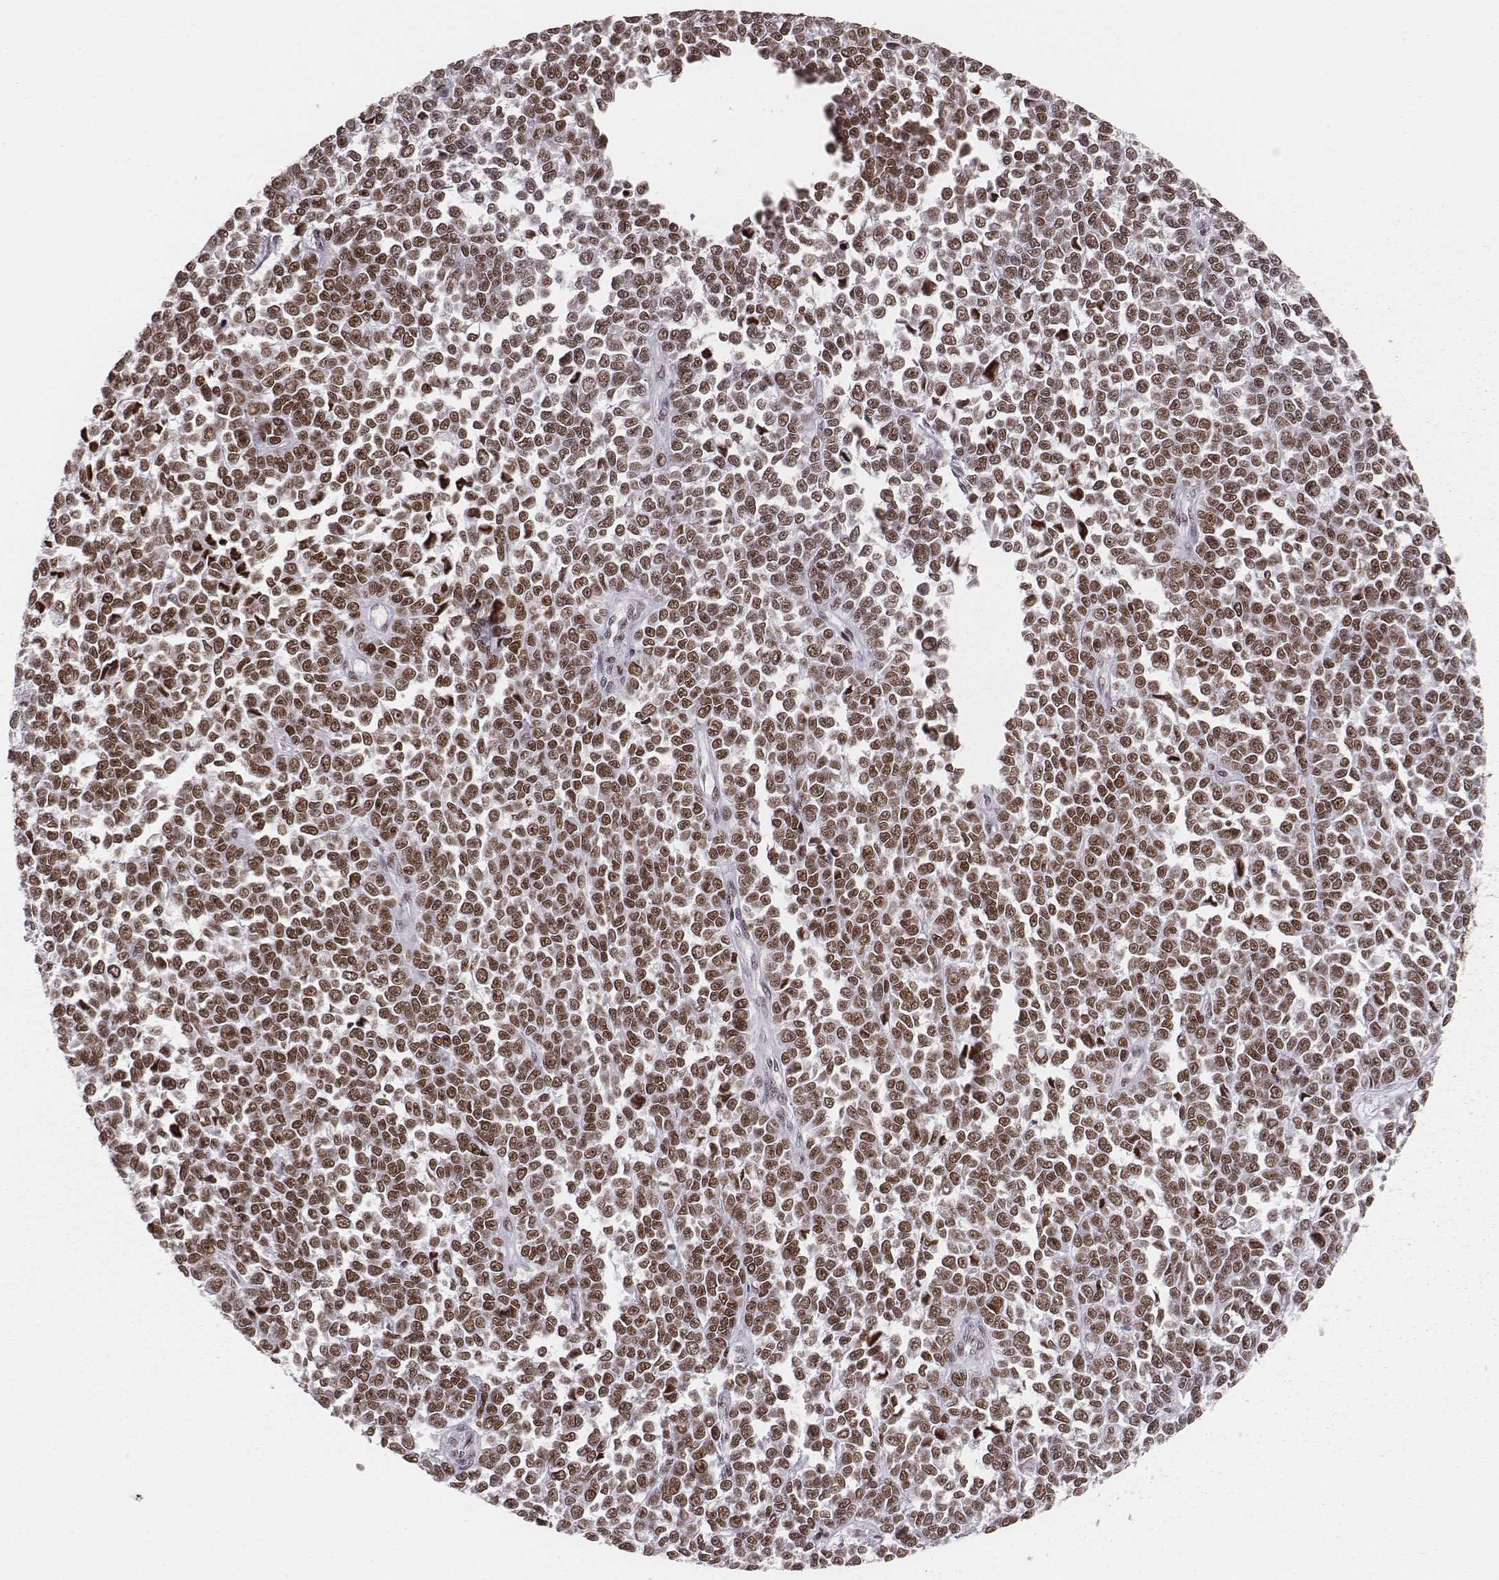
{"staining": {"intensity": "moderate", "quantity": ">75%", "location": "nuclear"}, "tissue": "melanoma", "cell_type": "Tumor cells", "image_type": "cancer", "snomed": [{"axis": "morphology", "description": "Malignant melanoma, NOS"}, {"axis": "topography", "description": "Skin"}], "caption": "Melanoma stained with immunohistochemistry (IHC) displays moderate nuclear staining in approximately >75% of tumor cells. Using DAB (brown) and hematoxylin (blue) stains, captured at high magnification using brightfield microscopy.", "gene": "PARP1", "patient": {"sex": "female", "age": 95}}